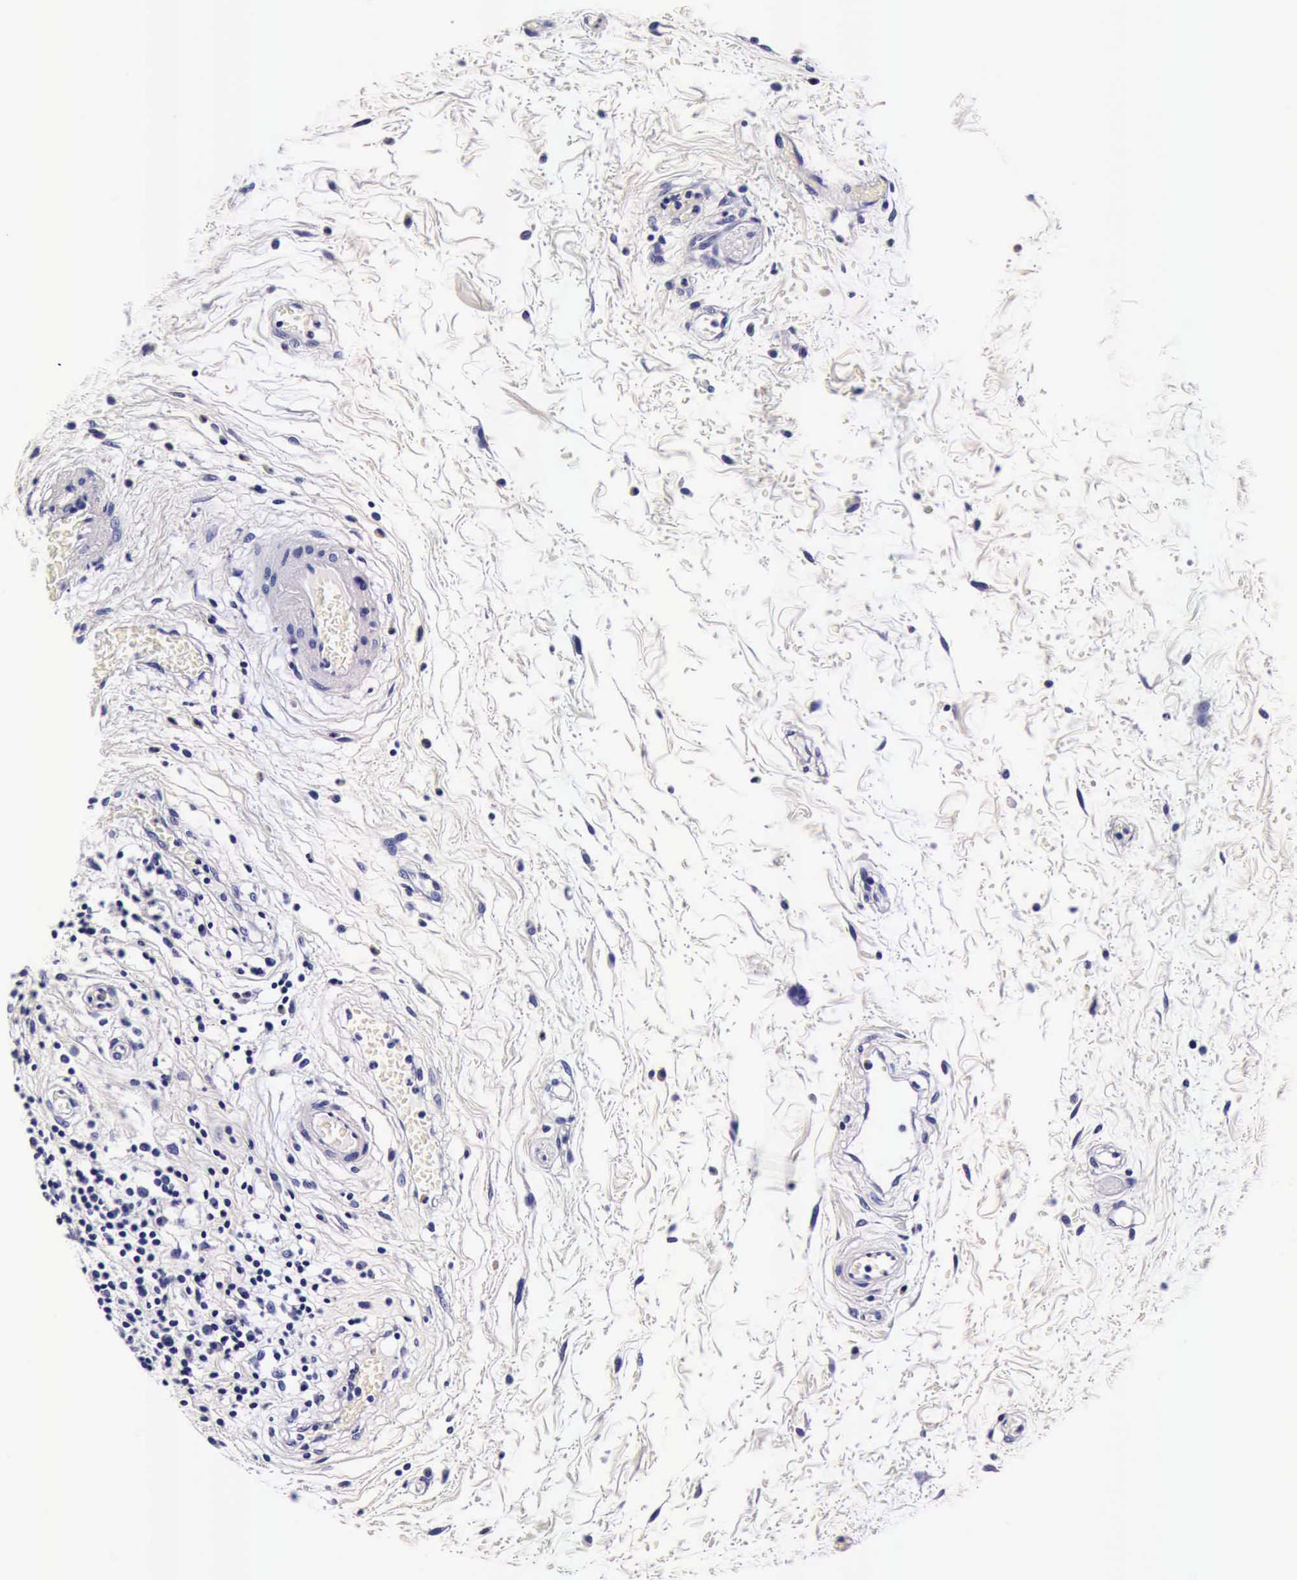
{"staining": {"intensity": "negative", "quantity": "none", "location": "none"}, "tissue": "urinary bladder", "cell_type": "Urothelial cells", "image_type": "normal", "snomed": [{"axis": "morphology", "description": "Adenocarcinoma, NOS"}, {"axis": "topography", "description": "Urinary bladder"}], "caption": "Histopathology image shows no significant protein expression in urothelial cells of normal urinary bladder. (DAB (3,3'-diaminobenzidine) immunohistochemistry (IHC) with hematoxylin counter stain).", "gene": "IAPP", "patient": {"sex": "male", "age": 61}}